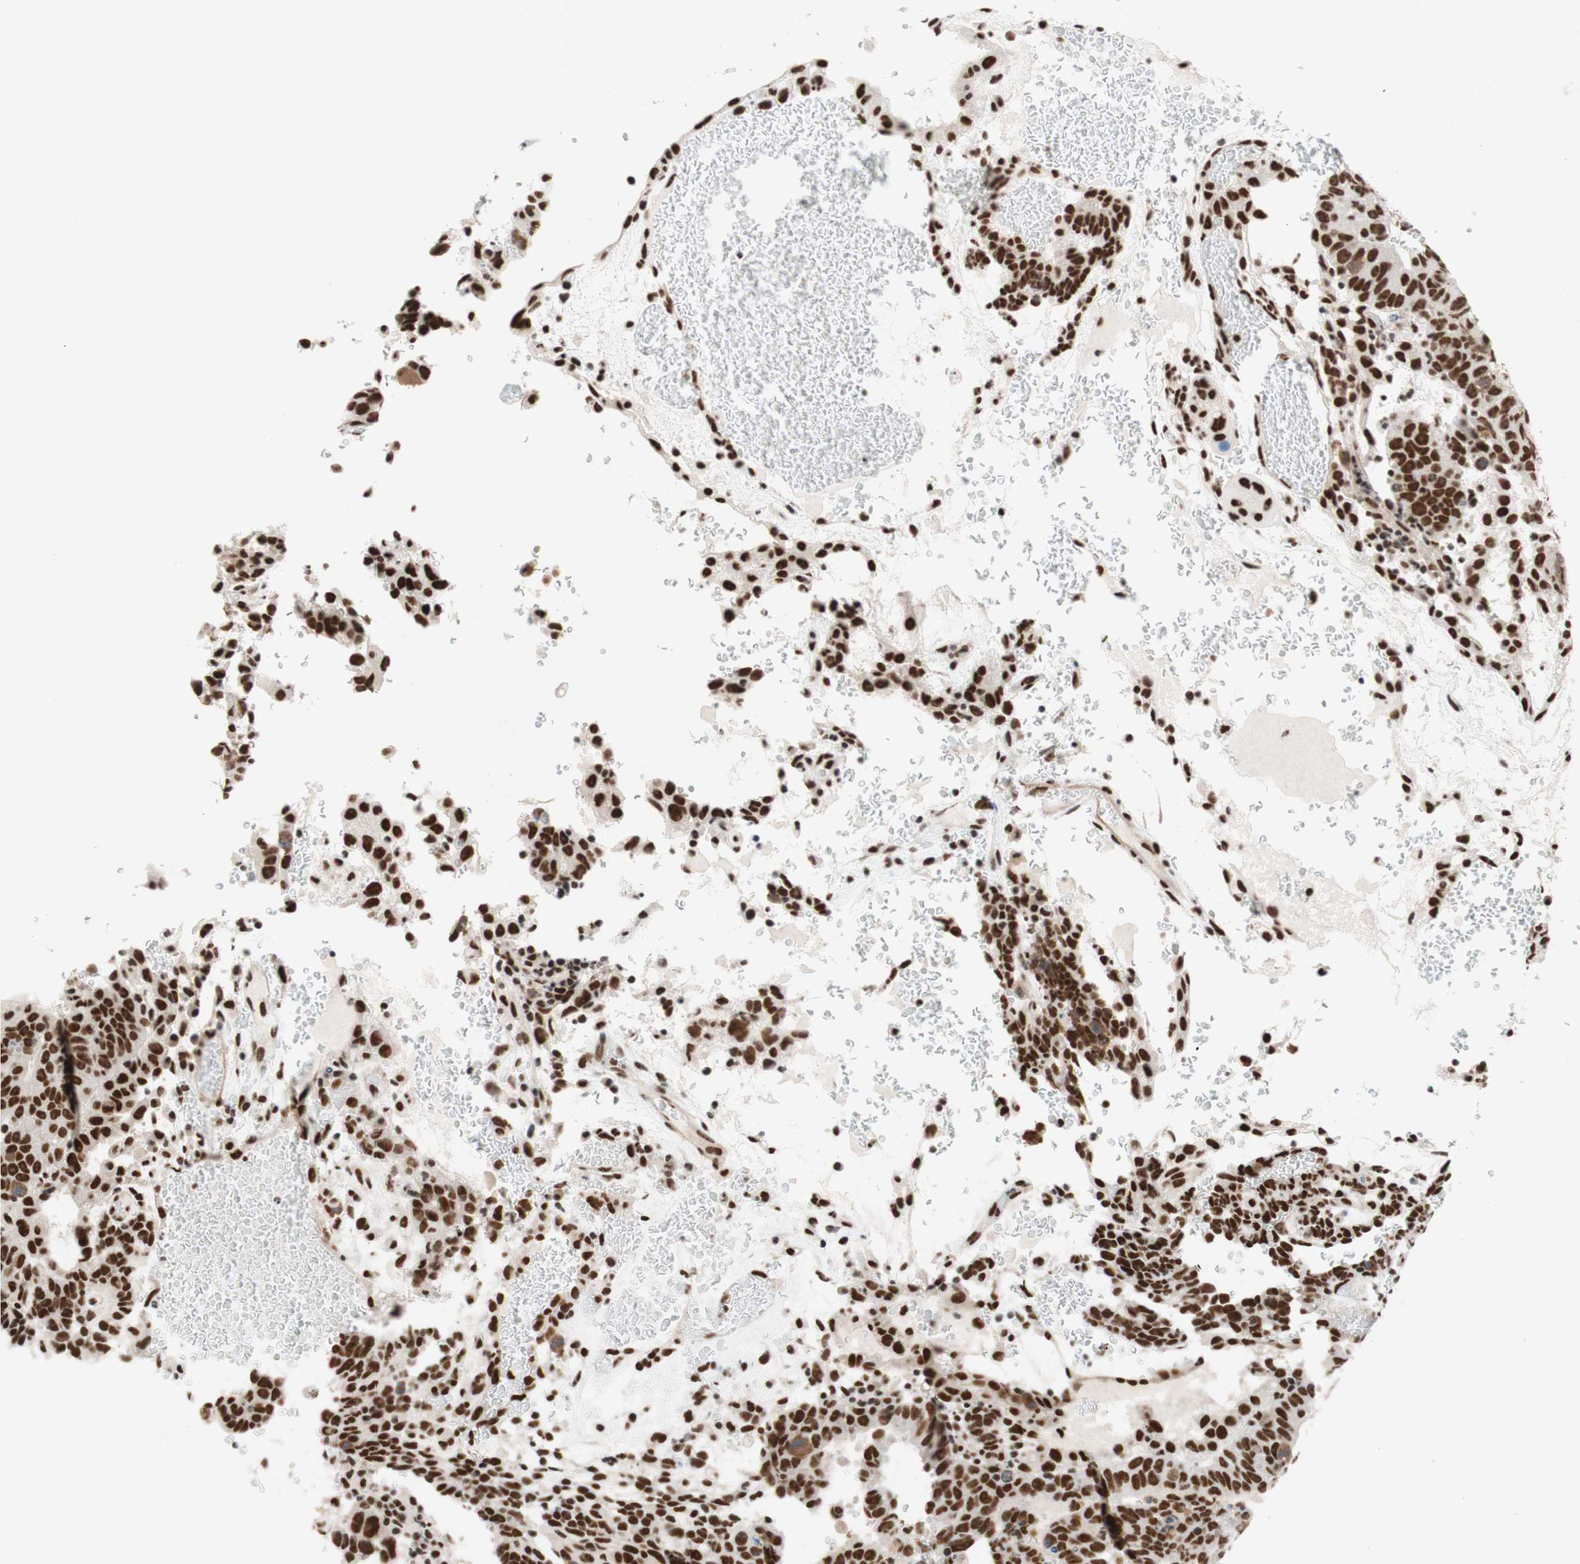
{"staining": {"intensity": "strong", "quantity": ">75%", "location": "nuclear"}, "tissue": "testis cancer", "cell_type": "Tumor cells", "image_type": "cancer", "snomed": [{"axis": "morphology", "description": "Seminoma, NOS"}, {"axis": "morphology", "description": "Carcinoma, Embryonal, NOS"}, {"axis": "topography", "description": "Testis"}], "caption": "Immunohistochemistry histopathology image of human testis cancer (seminoma) stained for a protein (brown), which exhibits high levels of strong nuclear positivity in about >75% of tumor cells.", "gene": "PRPF19", "patient": {"sex": "male", "age": 52}}